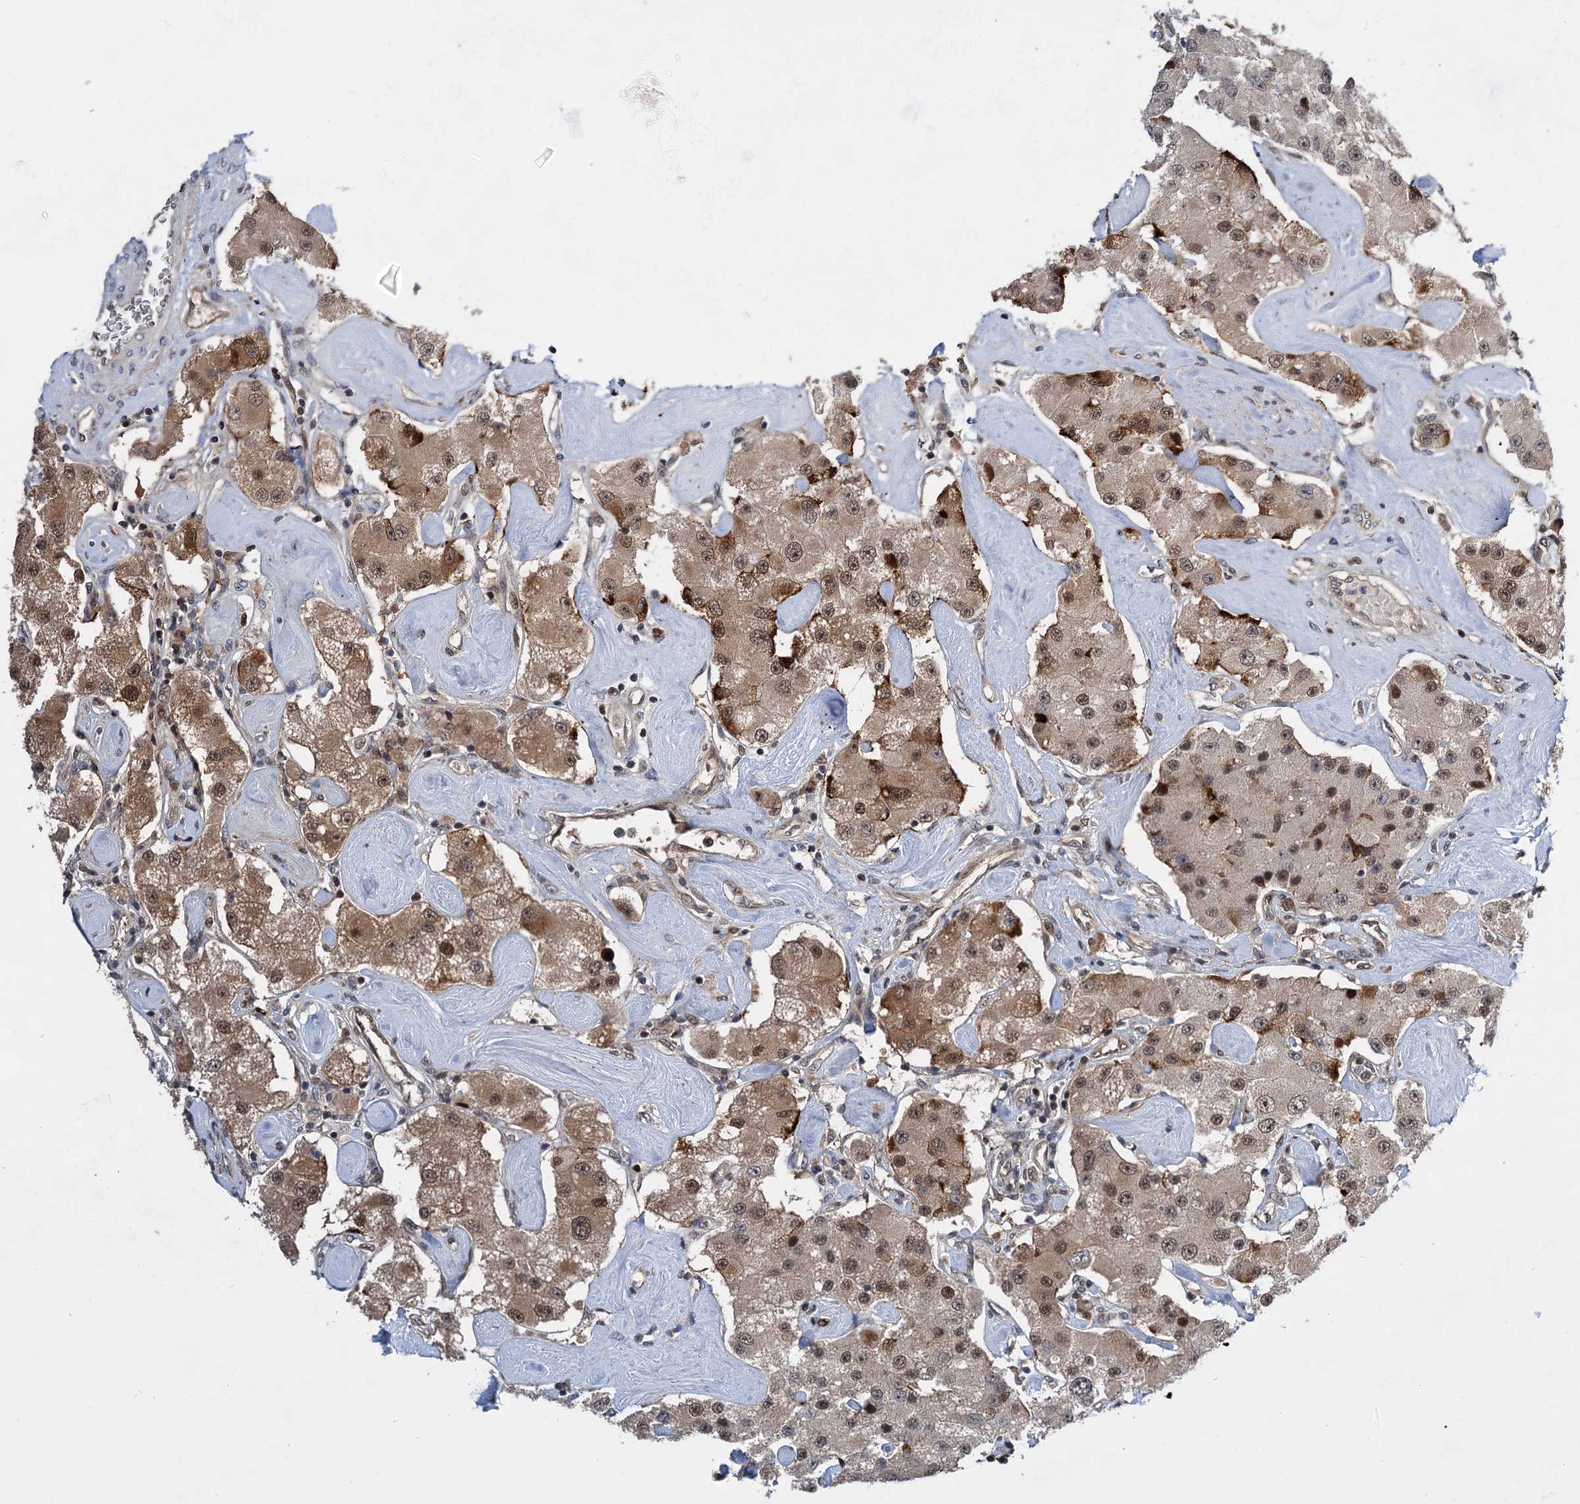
{"staining": {"intensity": "moderate", "quantity": ">75%", "location": "cytoplasmic/membranous,nuclear"}, "tissue": "carcinoid", "cell_type": "Tumor cells", "image_type": "cancer", "snomed": [{"axis": "morphology", "description": "Carcinoid, malignant, NOS"}, {"axis": "topography", "description": "Pancreas"}], "caption": "There is medium levels of moderate cytoplasmic/membranous and nuclear staining in tumor cells of carcinoid, as demonstrated by immunohistochemical staining (brown color).", "gene": "GPBP1", "patient": {"sex": "male", "age": 41}}